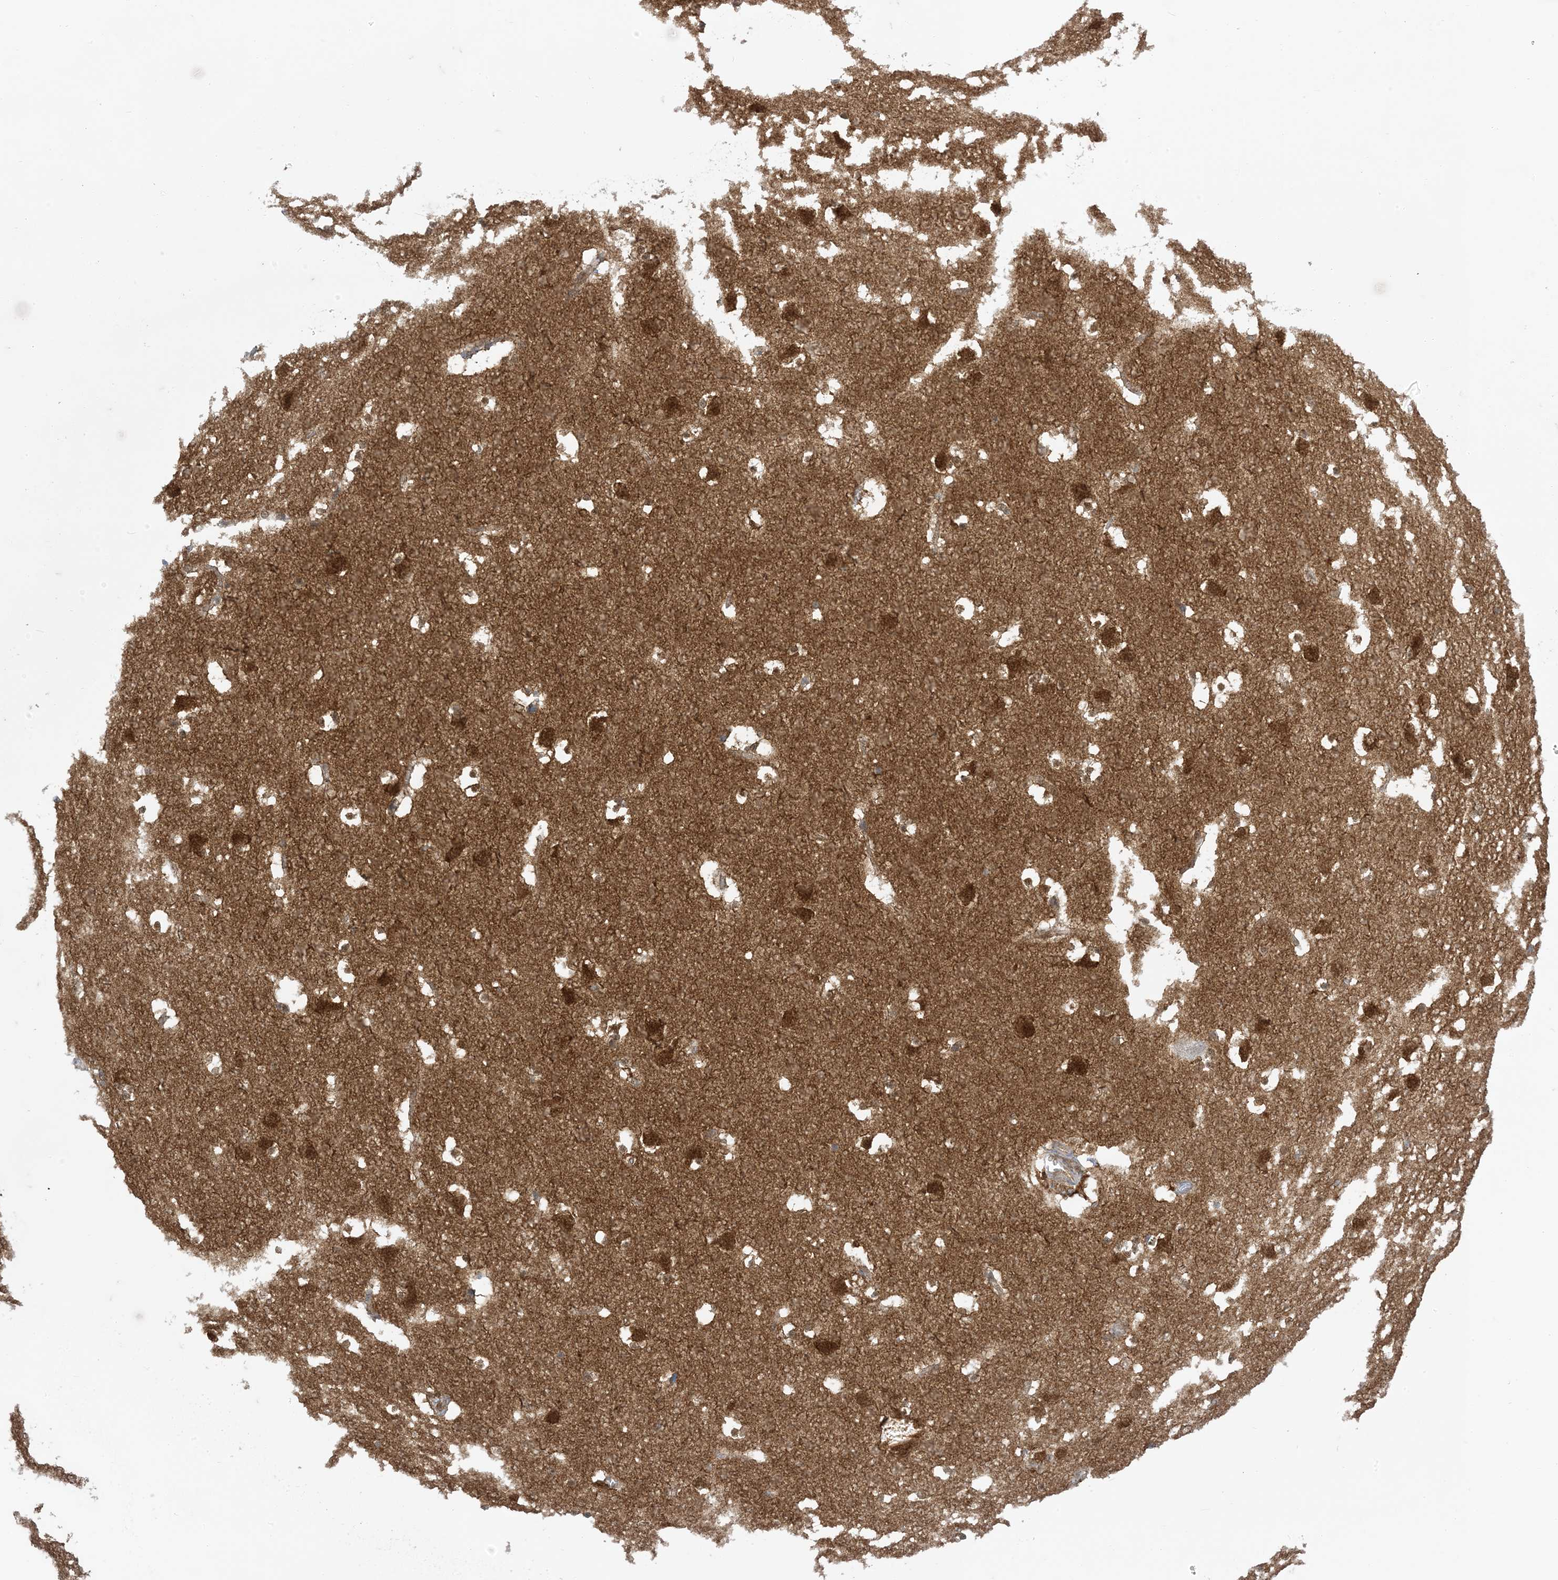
{"staining": {"intensity": "moderate", "quantity": ">75%", "location": "nuclear"}, "tissue": "caudate", "cell_type": "Glial cells", "image_type": "normal", "snomed": [{"axis": "morphology", "description": "Normal tissue, NOS"}, {"axis": "topography", "description": "Lateral ventricle wall"}], "caption": "Protein staining by immunohistochemistry (IHC) exhibits moderate nuclear positivity in about >75% of glial cells in unremarkable caudate.", "gene": "PTPA", "patient": {"sex": "male", "age": 45}}